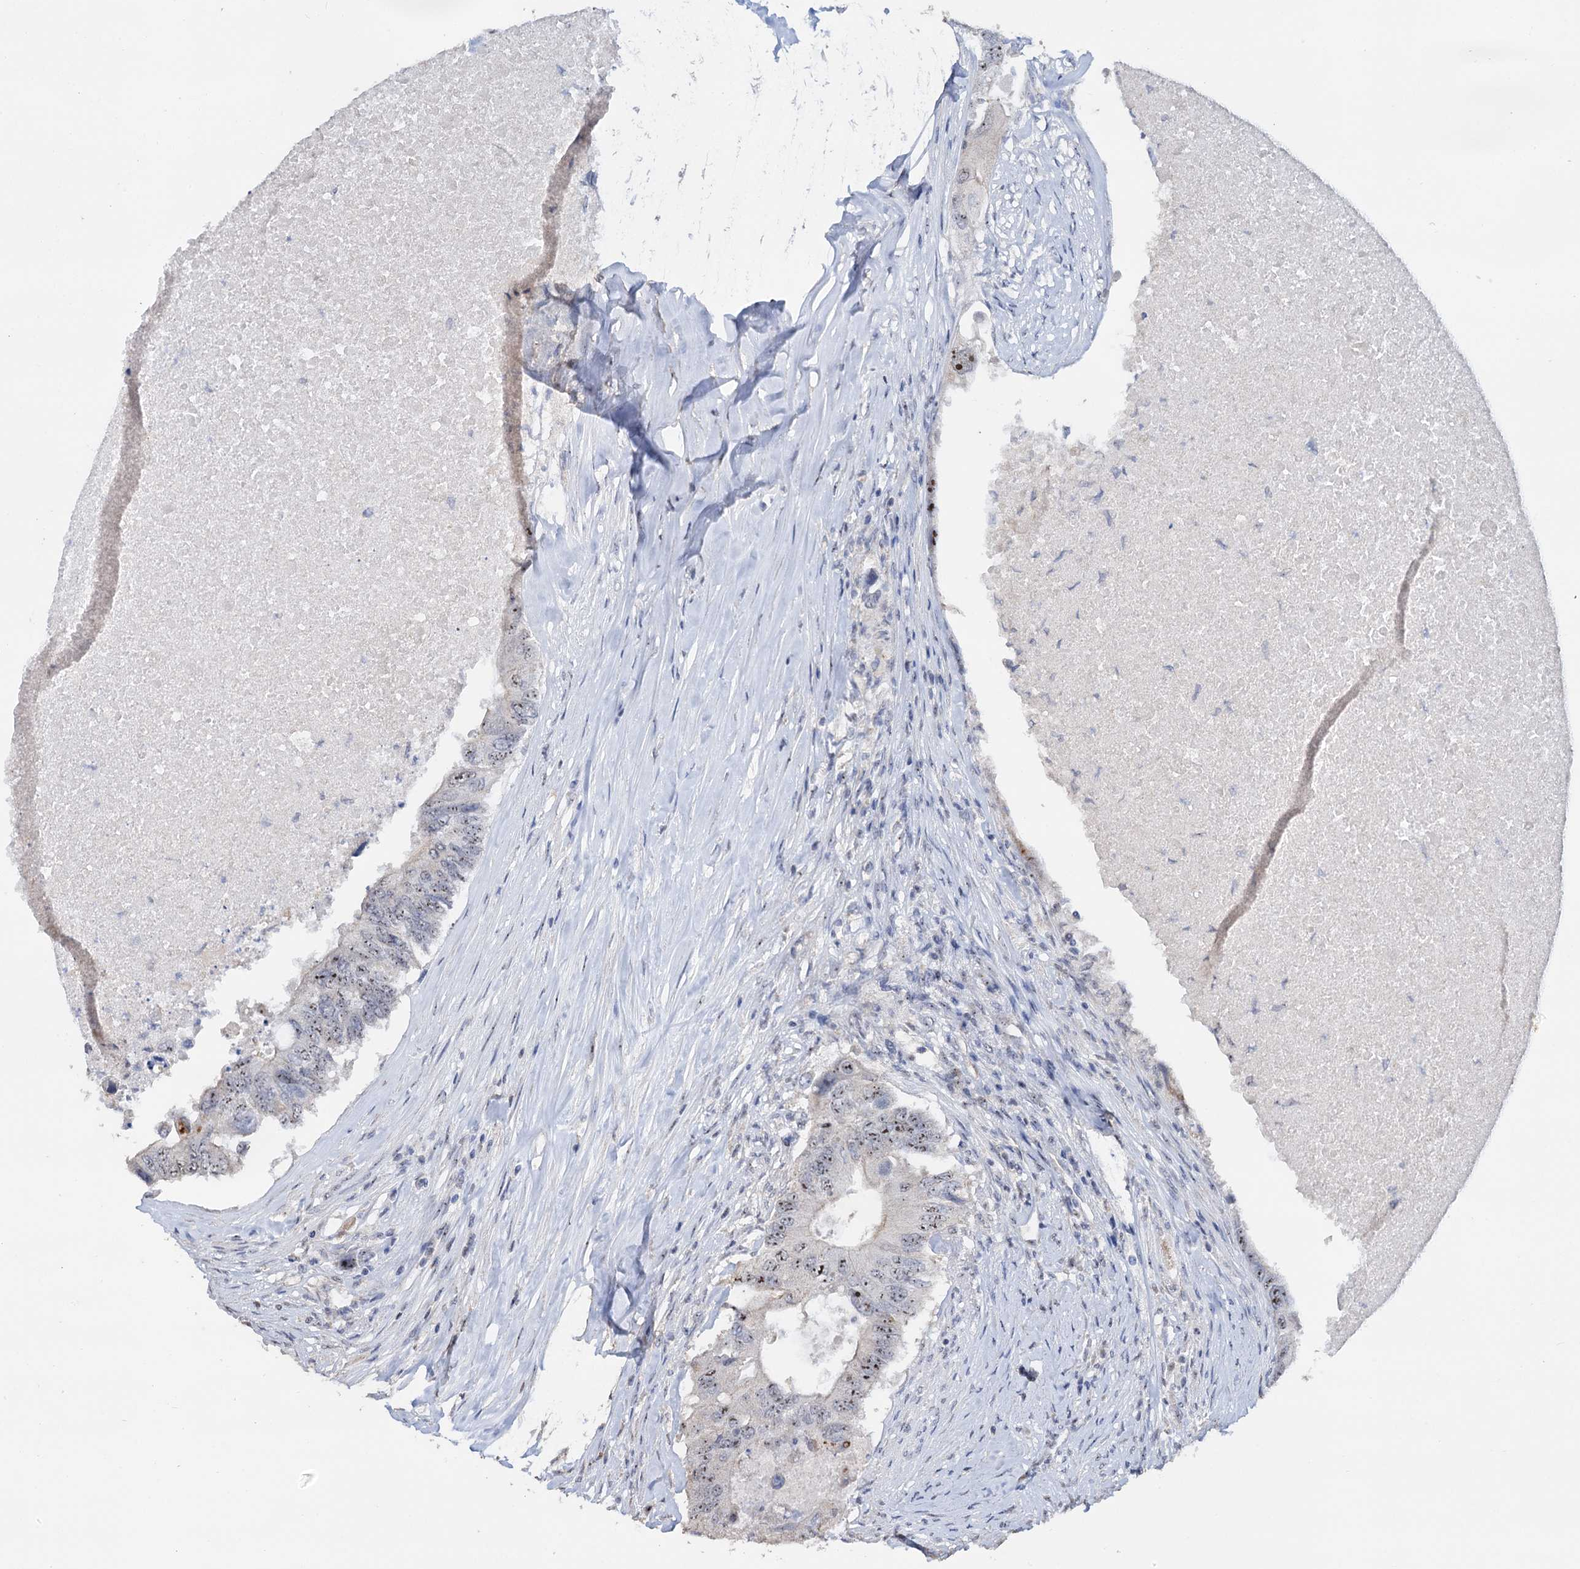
{"staining": {"intensity": "moderate", "quantity": "25%-75%", "location": "nuclear"}, "tissue": "colorectal cancer", "cell_type": "Tumor cells", "image_type": "cancer", "snomed": [{"axis": "morphology", "description": "Adenocarcinoma, NOS"}, {"axis": "topography", "description": "Colon"}], "caption": "Immunohistochemistry (IHC) of colorectal cancer reveals medium levels of moderate nuclear positivity in about 25%-75% of tumor cells.", "gene": "C2CD3", "patient": {"sex": "male", "age": 71}}